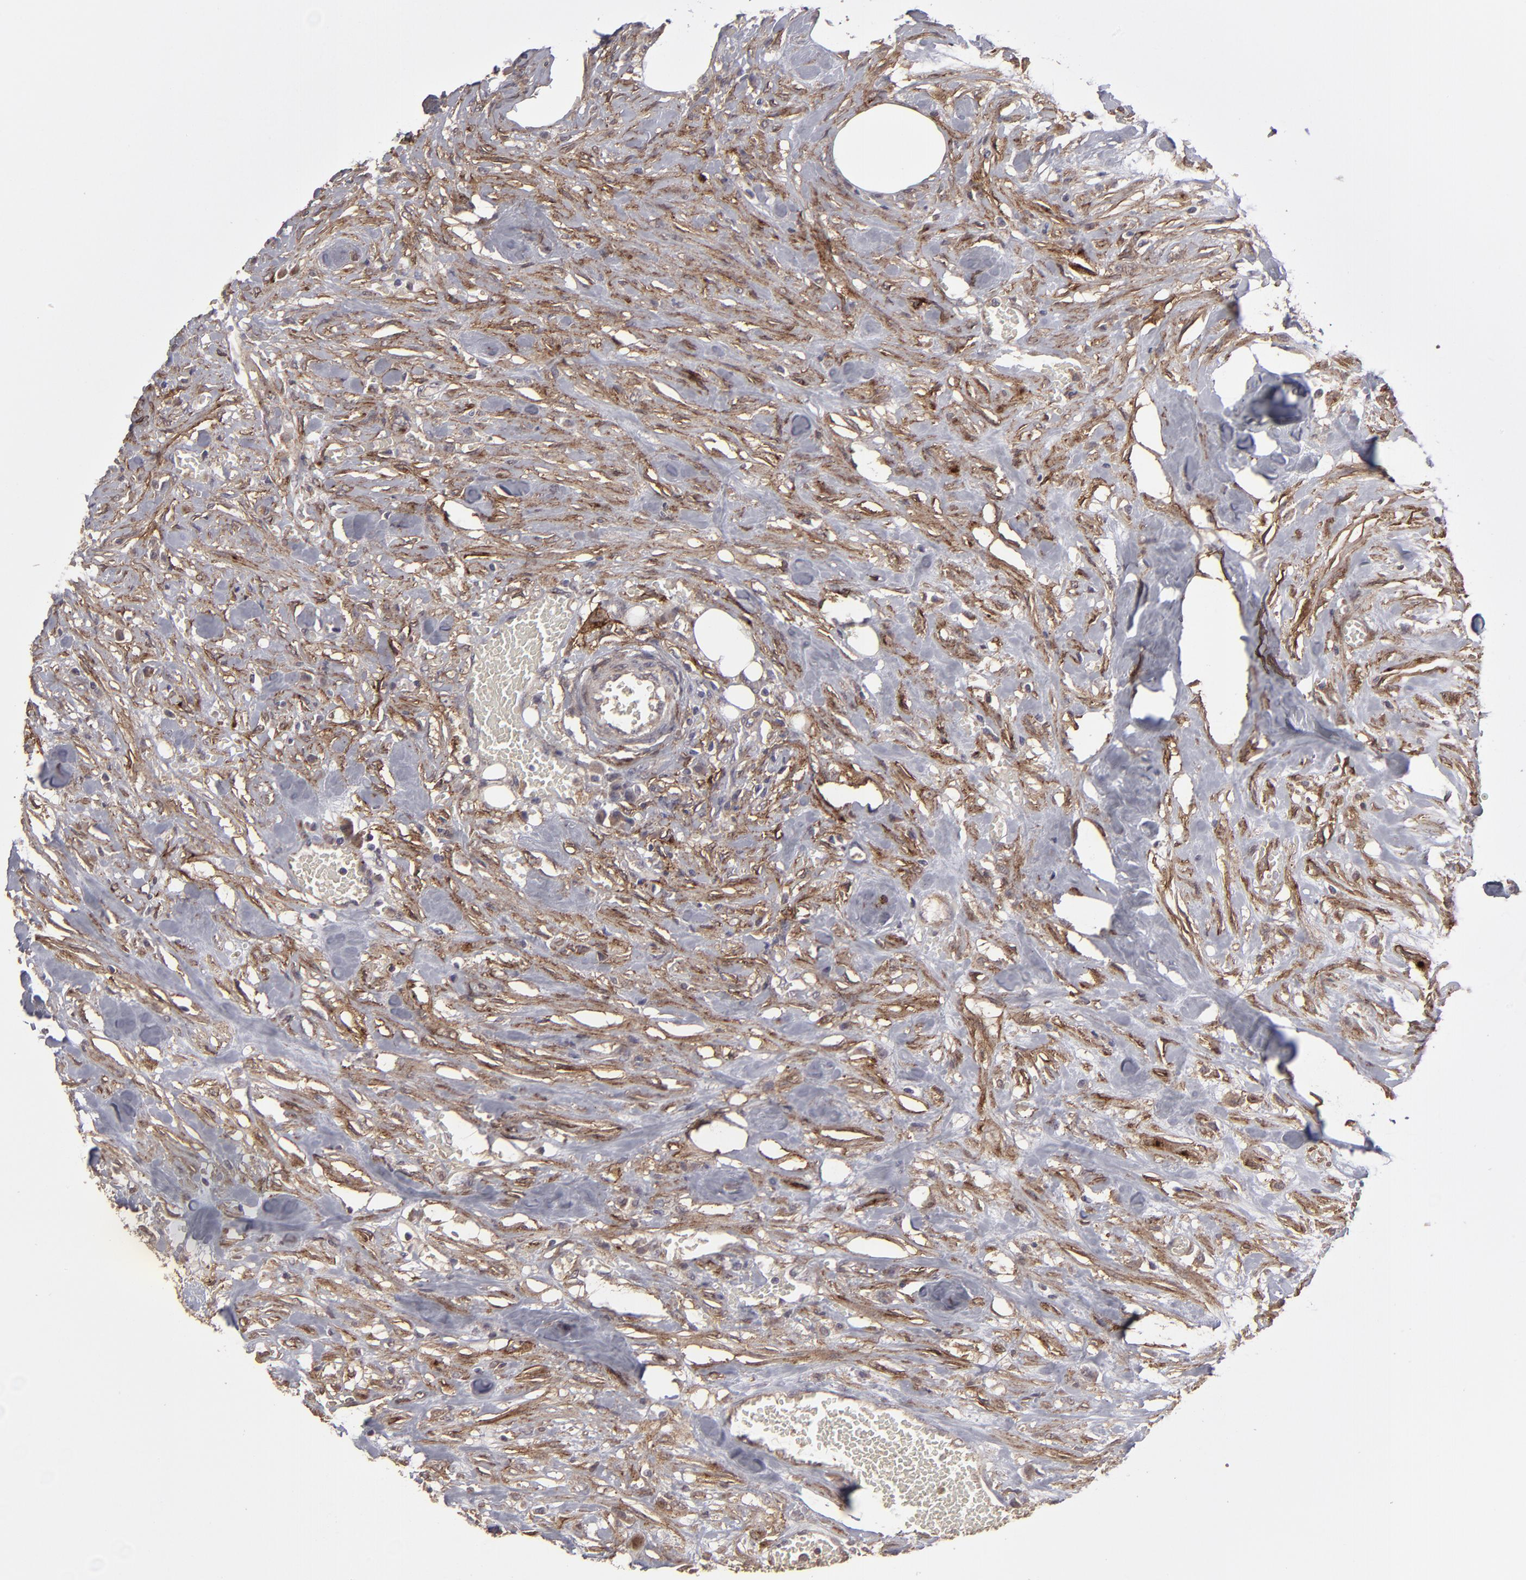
{"staining": {"intensity": "weak", "quantity": ">75%", "location": "cytoplasmic/membranous"}, "tissue": "urothelial cancer", "cell_type": "Tumor cells", "image_type": "cancer", "snomed": [{"axis": "morphology", "description": "Urothelial carcinoma, High grade"}, {"axis": "topography", "description": "Urinary bladder"}], "caption": "Human high-grade urothelial carcinoma stained with a brown dye shows weak cytoplasmic/membranous positive expression in about >75% of tumor cells.", "gene": "ITGB5", "patient": {"sex": "male", "age": 74}}